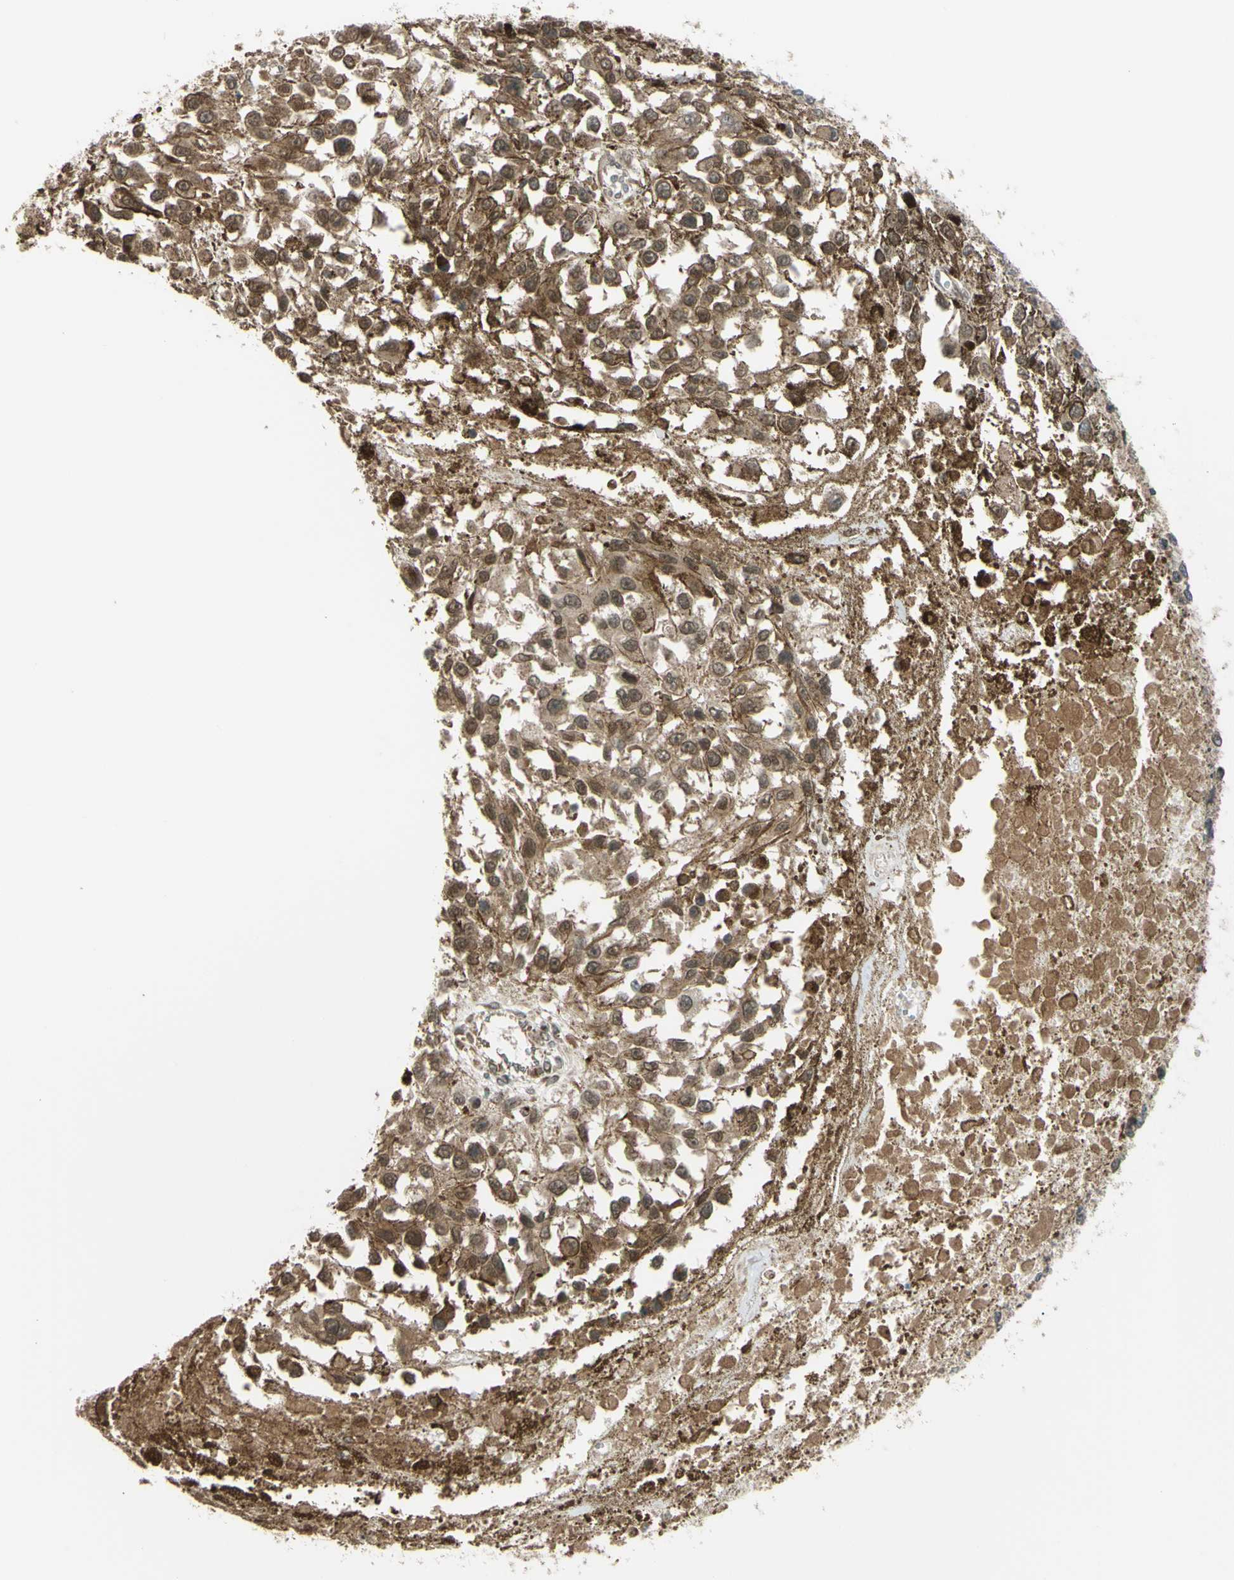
{"staining": {"intensity": "moderate", "quantity": ">75%", "location": "cytoplasmic/membranous,nuclear"}, "tissue": "melanoma", "cell_type": "Tumor cells", "image_type": "cancer", "snomed": [{"axis": "morphology", "description": "Malignant melanoma, Metastatic site"}, {"axis": "topography", "description": "Lymph node"}], "caption": "Moderate cytoplasmic/membranous and nuclear staining for a protein is identified in about >75% of tumor cells of malignant melanoma (metastatic site) using immunohistochemistry (IHC).", "gene": "FLII", "patient": {"sex": "male", "age": 59}}